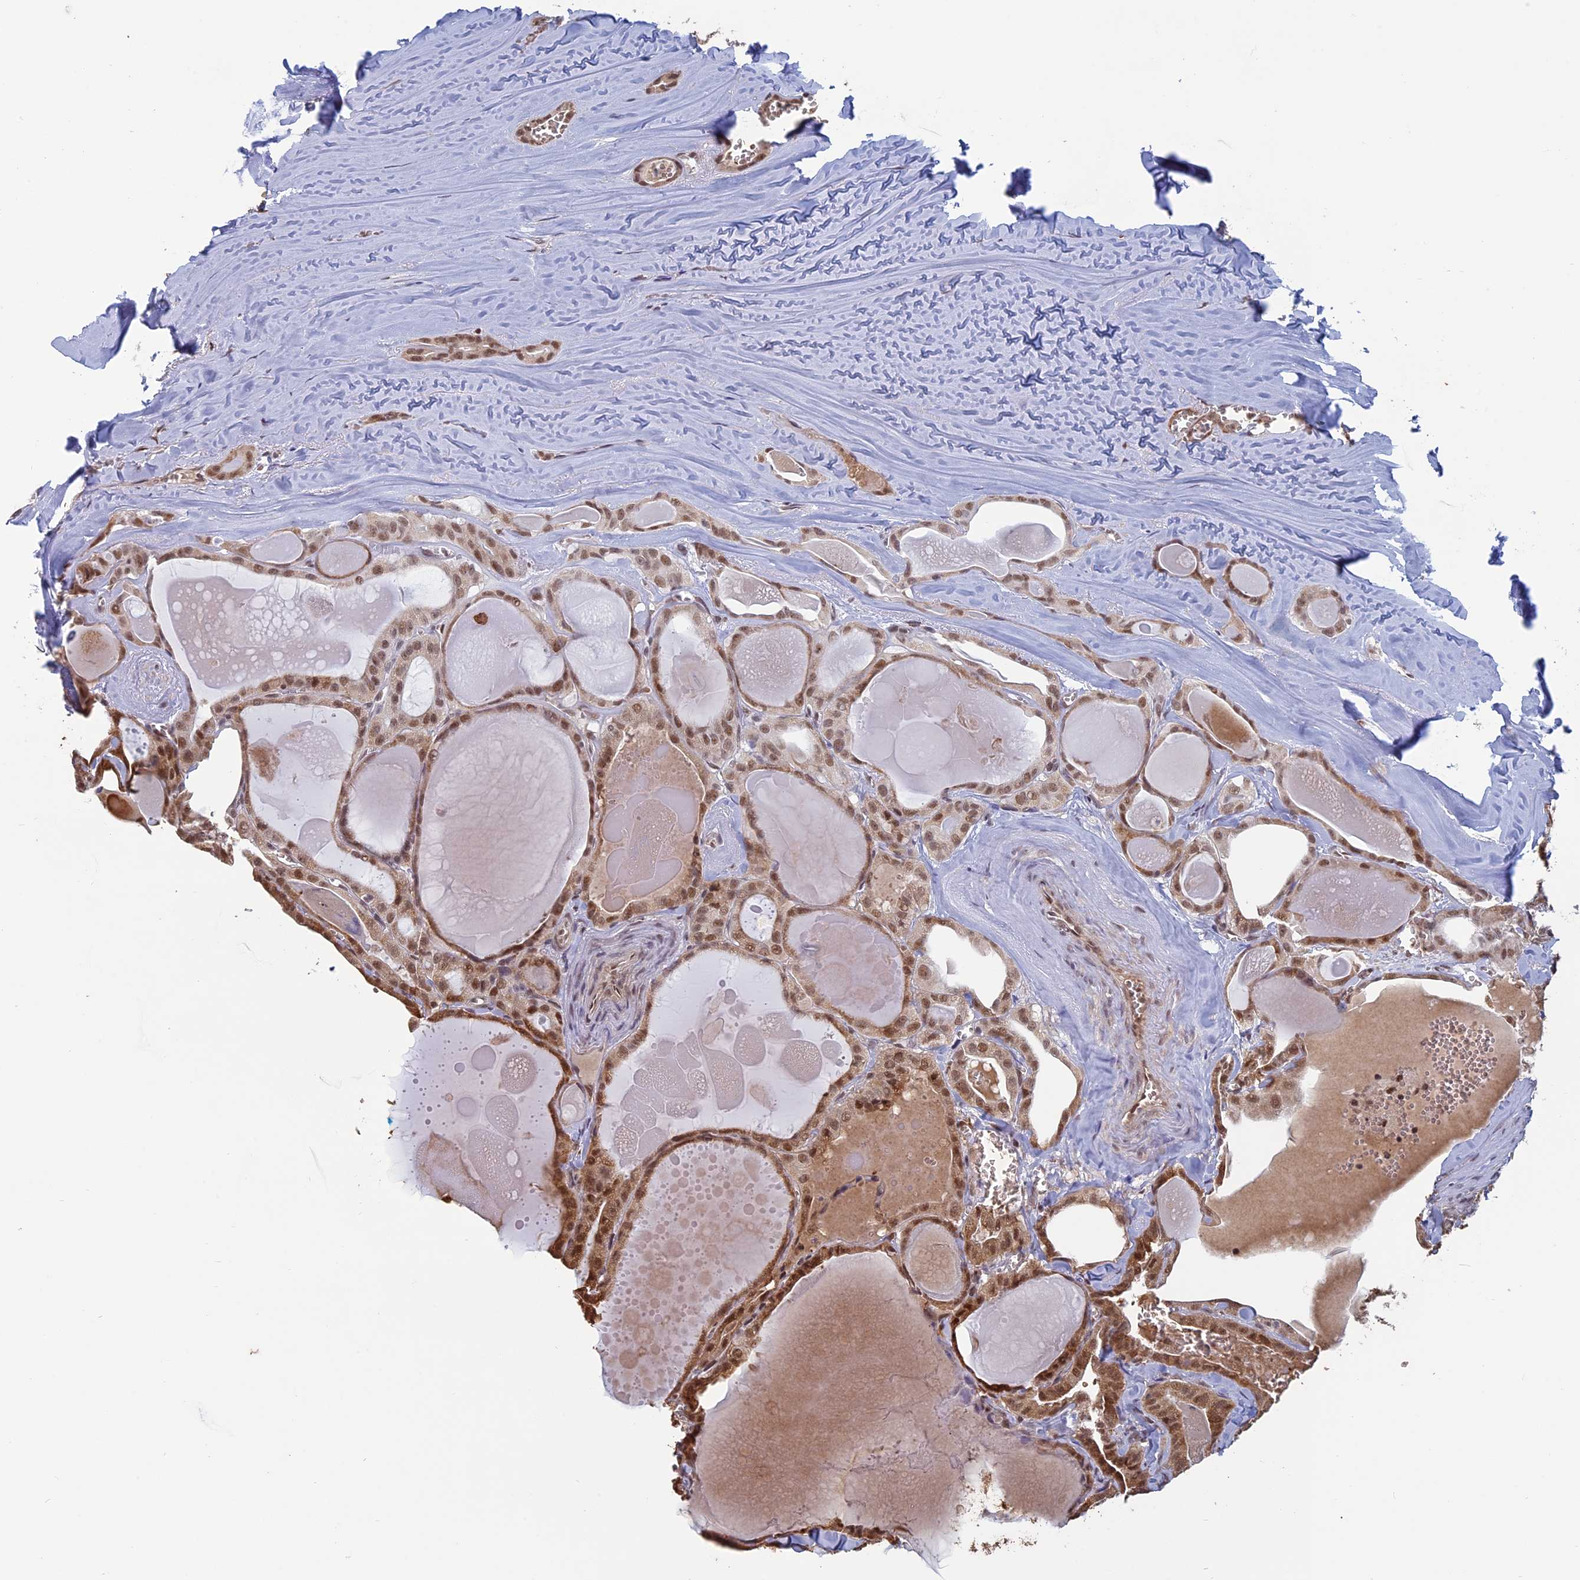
{"staining": {"intensity": "moderate", "quantity": ">75%", "location": "nuclear"}, "tissue": "thyroid cancer", "cell_type": "Tumor cells", "image_type": "cancer", "snomed": [{"axis": "morphology", "description": "Papillary adenocarcinoma, NOS"}, {"axis": "topography", "description": "Thyroid gland"}], "caption": "This histopathology image displays thyroid cancer stained with immunohistochemistry to label a protein in brown. The nuclear of tumor cells show moderate positivity for the protein. Nuclei are counter-stained blue.", "gene": "MFAP1", "patient": {"sex": "male", "age": 52}}